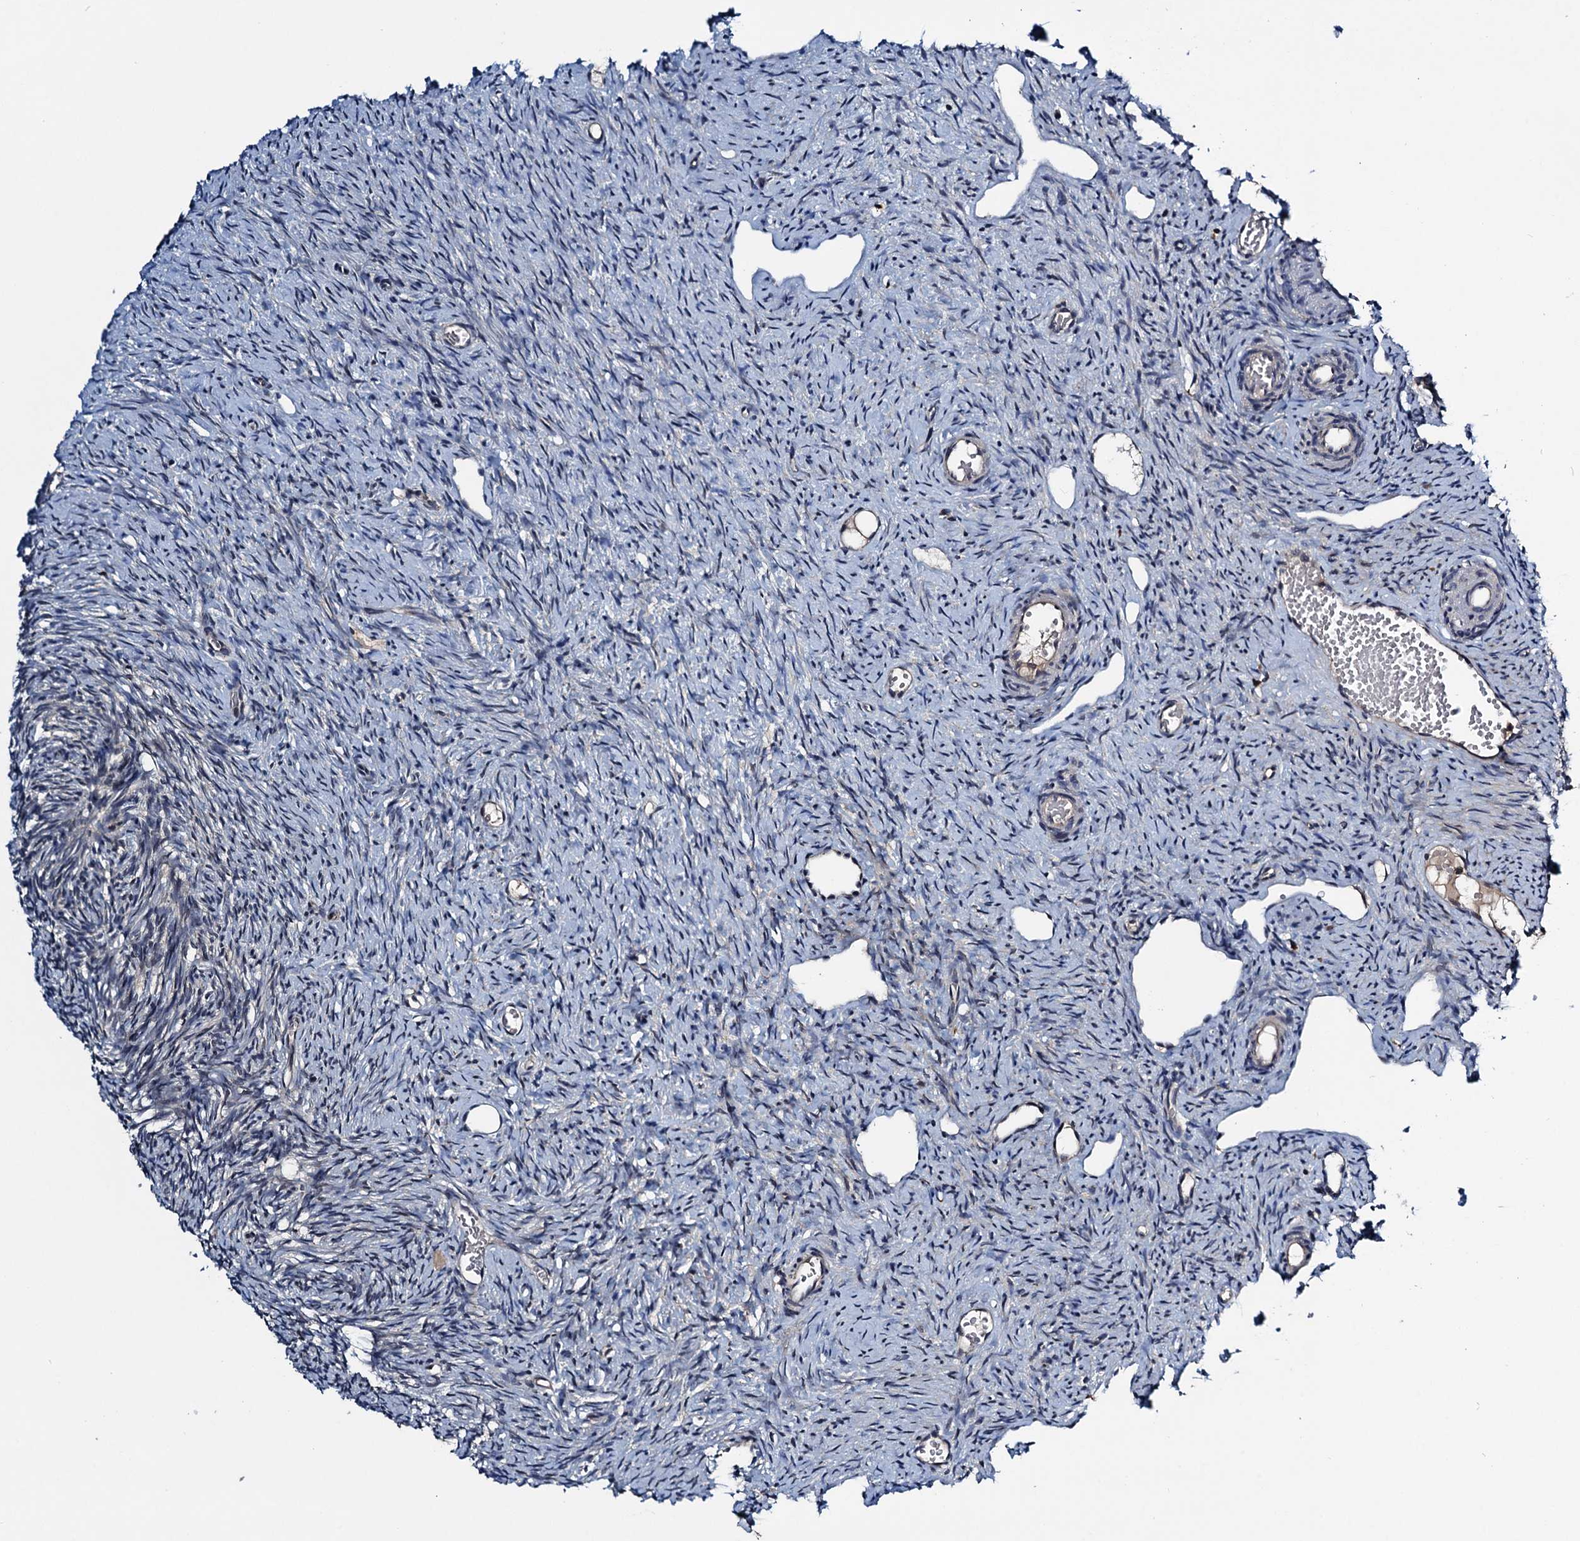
{"staining": {"intensity": "negative", "quantity": "none", "location": "none"}, "tissue": "ovary", "cell_type": "Ovarian stroma cells", "image_type": "normal", "snomed": [{"axis": "morphology", "description": "Normal tissue, NOS"}, {"axis": "topography", "description": "Ovary"}], "caption": "This is a micrograph of immunohistochemistry staining of normal ovary, which shows no staining in ovarian stroma cells.", "gene": "RNF165", "patient": {"sex": "female", "age": 51}}